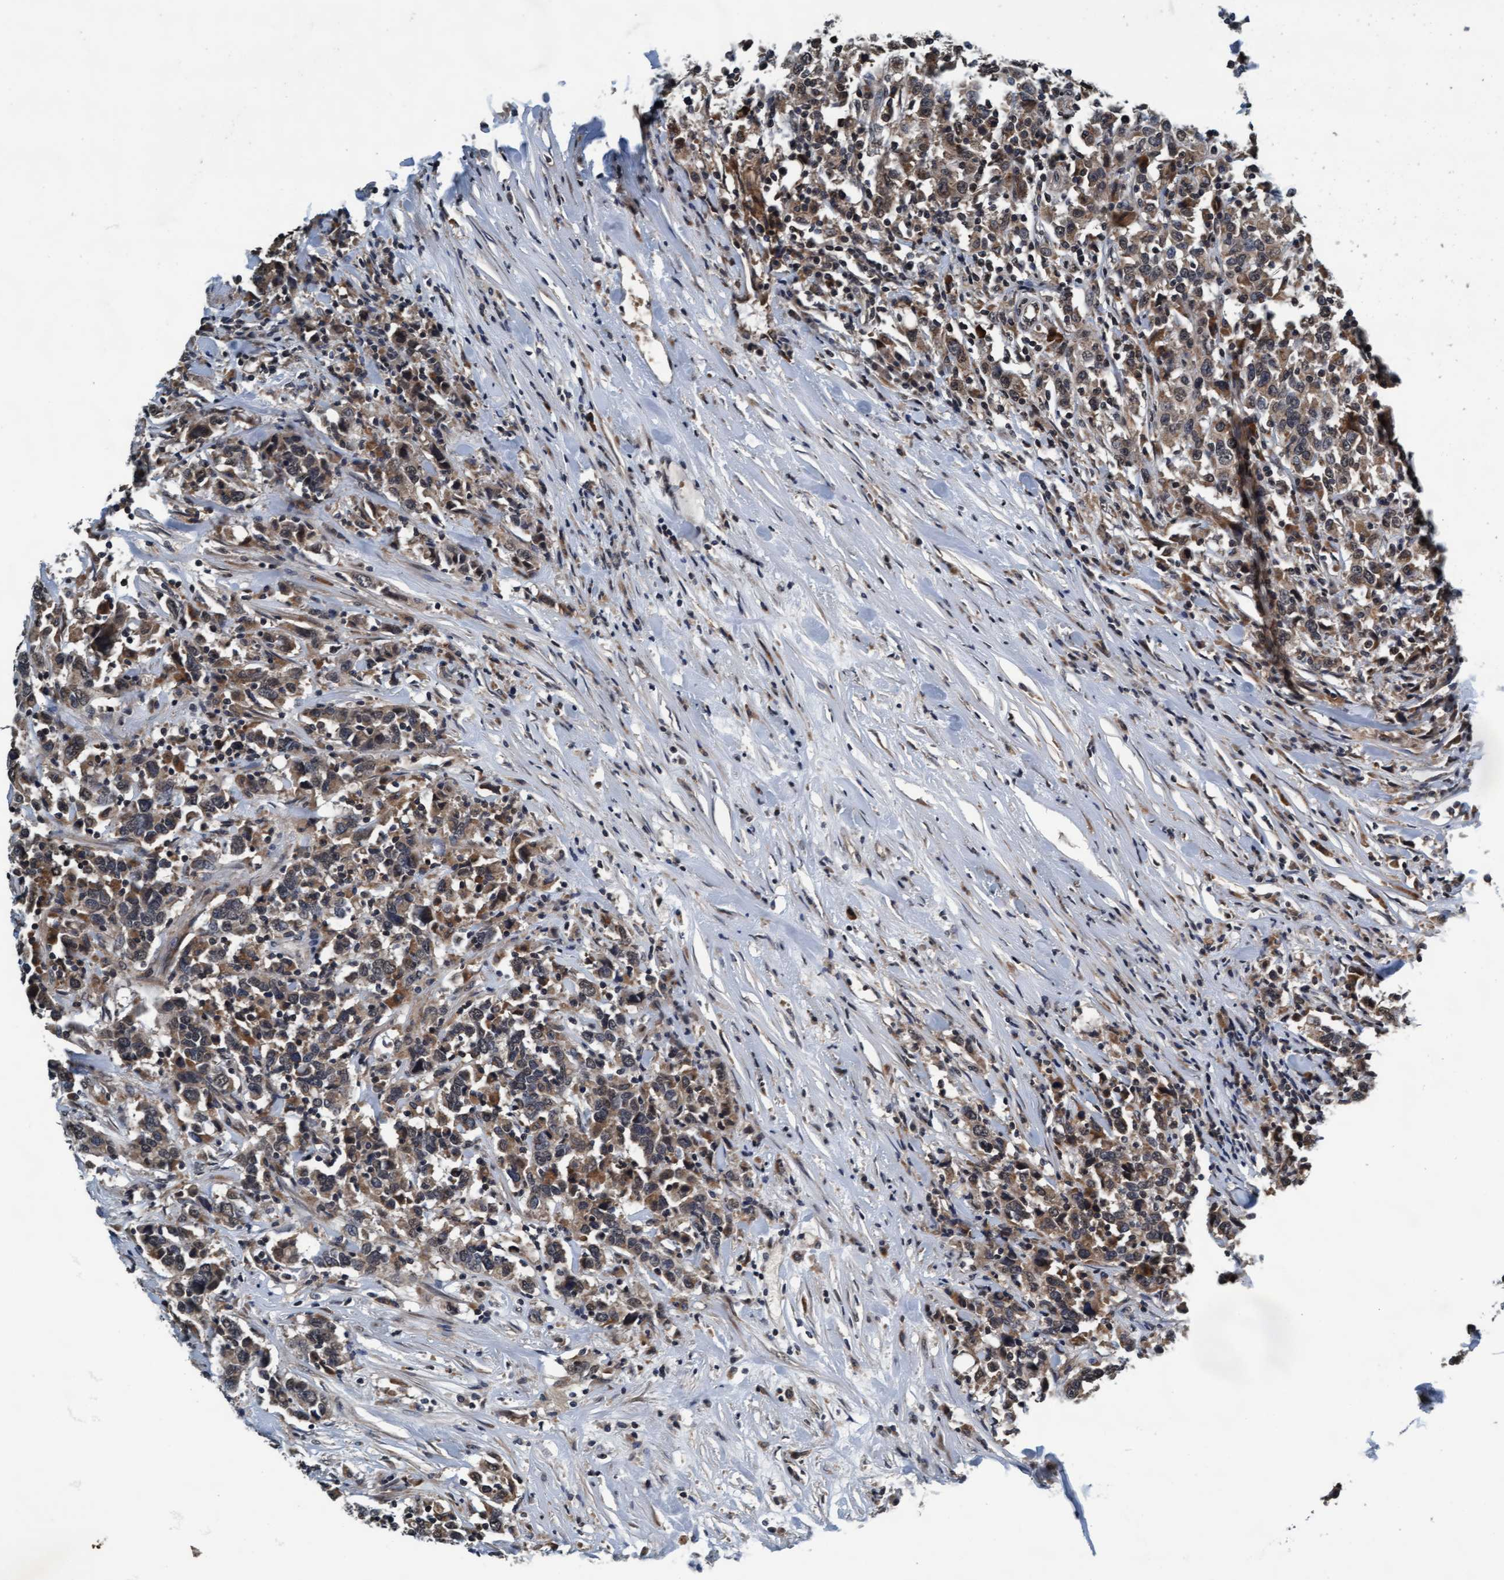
{"staining": {"intensity": "weak", "quantity": ">75%", "location": "cytoplasmic/membranous,nuclear"}, "tissue": "urothelial cancer", "cell_type": "Tumor cells", "image_type": "cancer", "snomed": [{"axis": "morphology", "description": "Urothelial carcinoma, High grade"}, {"axis": "topography", "description": "Urinary bladder"}], "caption": "Protein expression analysis of human urothelial cancer reveals weak cytoplasmic/membranous and nuclear positivity in approximately >75% of tumor cells.", "gene": "WASF1", "patient": {"sex": "male", "age": 61}}